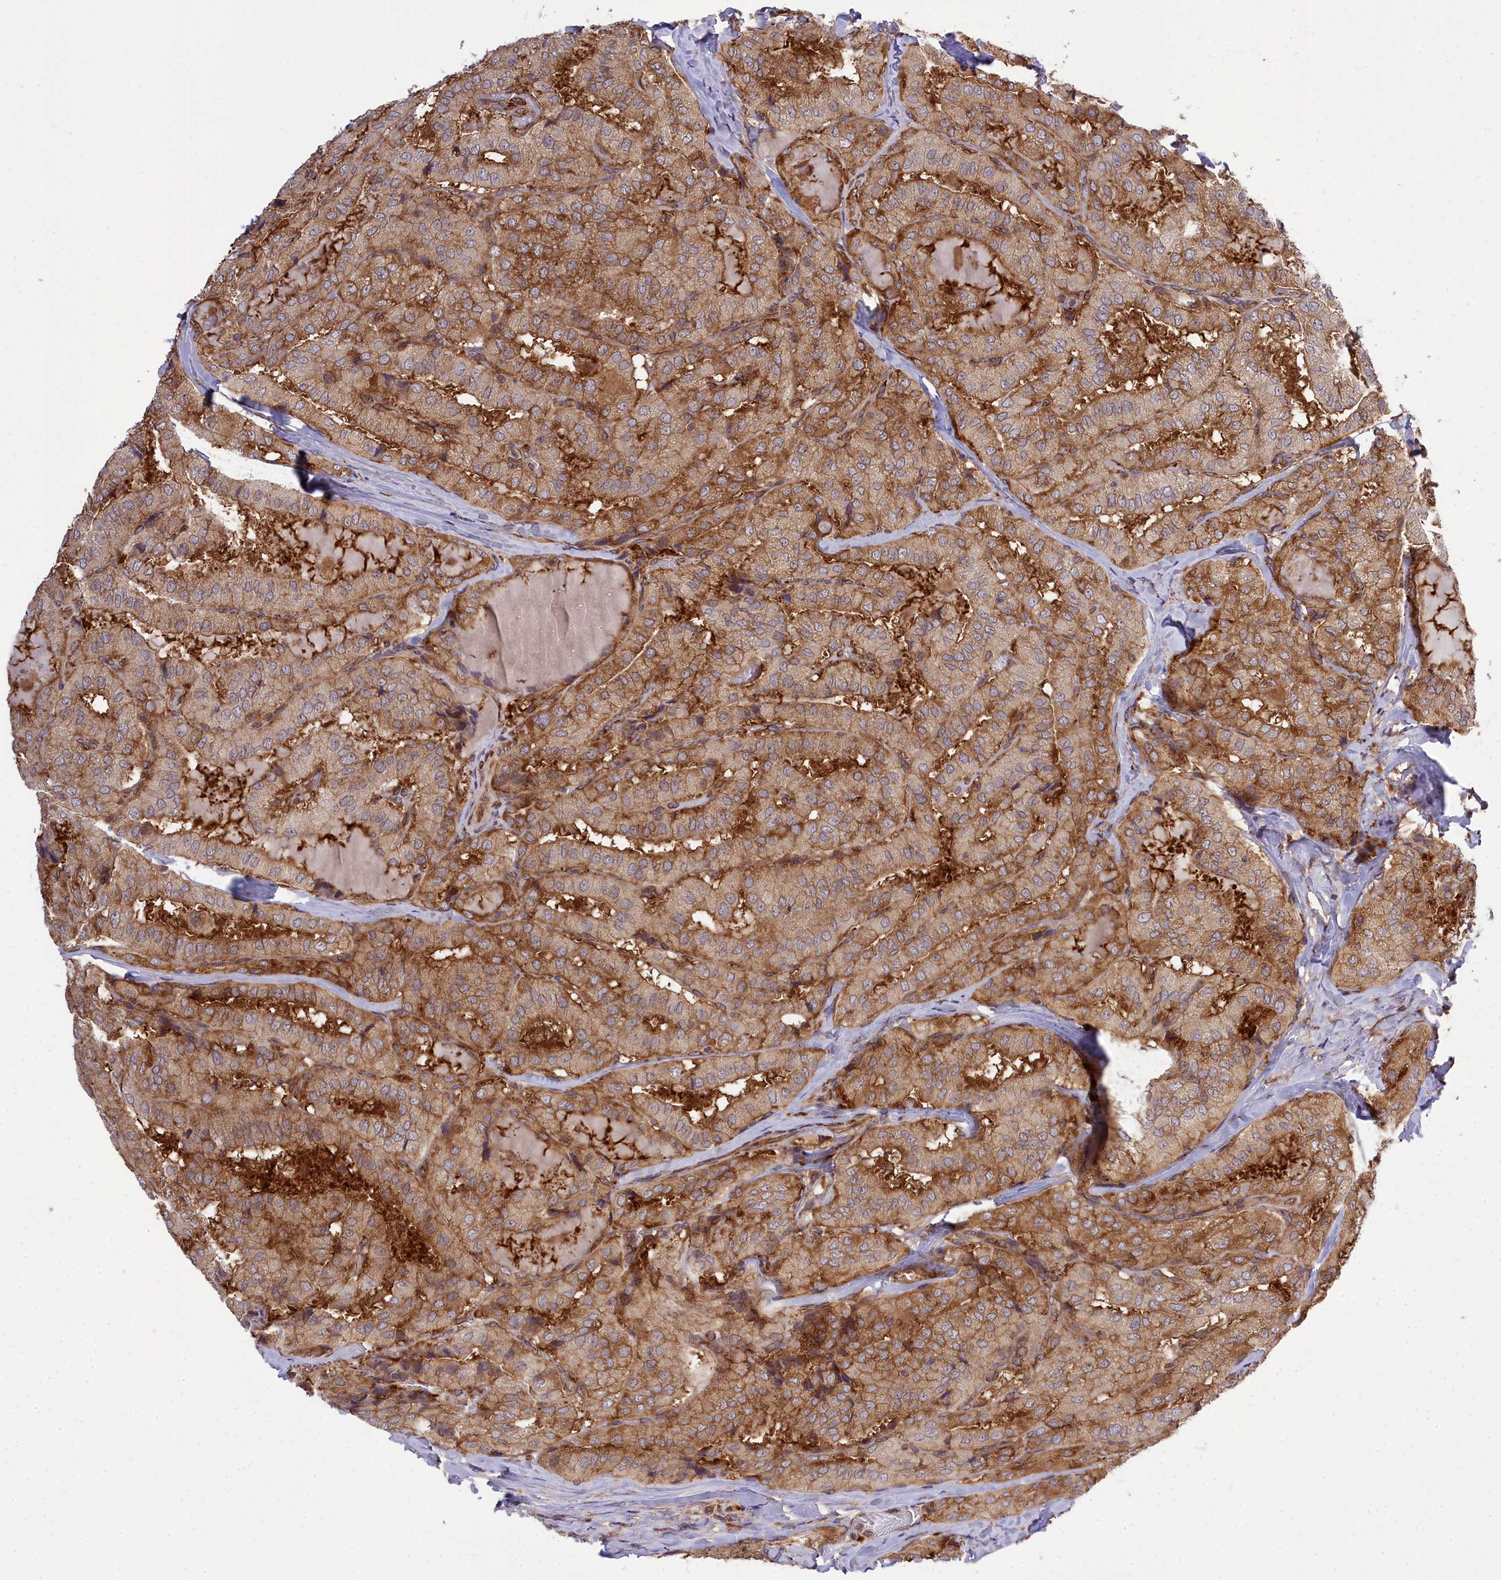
{"staining": {"intensity": "moderate", "quantity": ">75%", "location": "cytoplasmic/membranous"}, "tissue": "thyroid cancer", "cell_type": "Tumor cells", "image_type": "cancer", "snomed": [{"axis": "morphology", "description": "Normal tissue, NOS"}, {"axis": "morphology", "description": "Papillary adenocarcinoma, NOS"}, {"axis": "topography", "description": "Thyroid gland"}], "caption": "DAB (3,3'-diaminobenzidine) immunohistochemical staining of human papillary adenocarcinoma (thyroid) exhibits moderate cytoplasmic/membranous protein staining in about >75% of tumor cells. (Brightfield microscopy of DAB IHC at high magnification).", "gene": "DHCR7", "patient": {"sex": "female", "age": 59}}